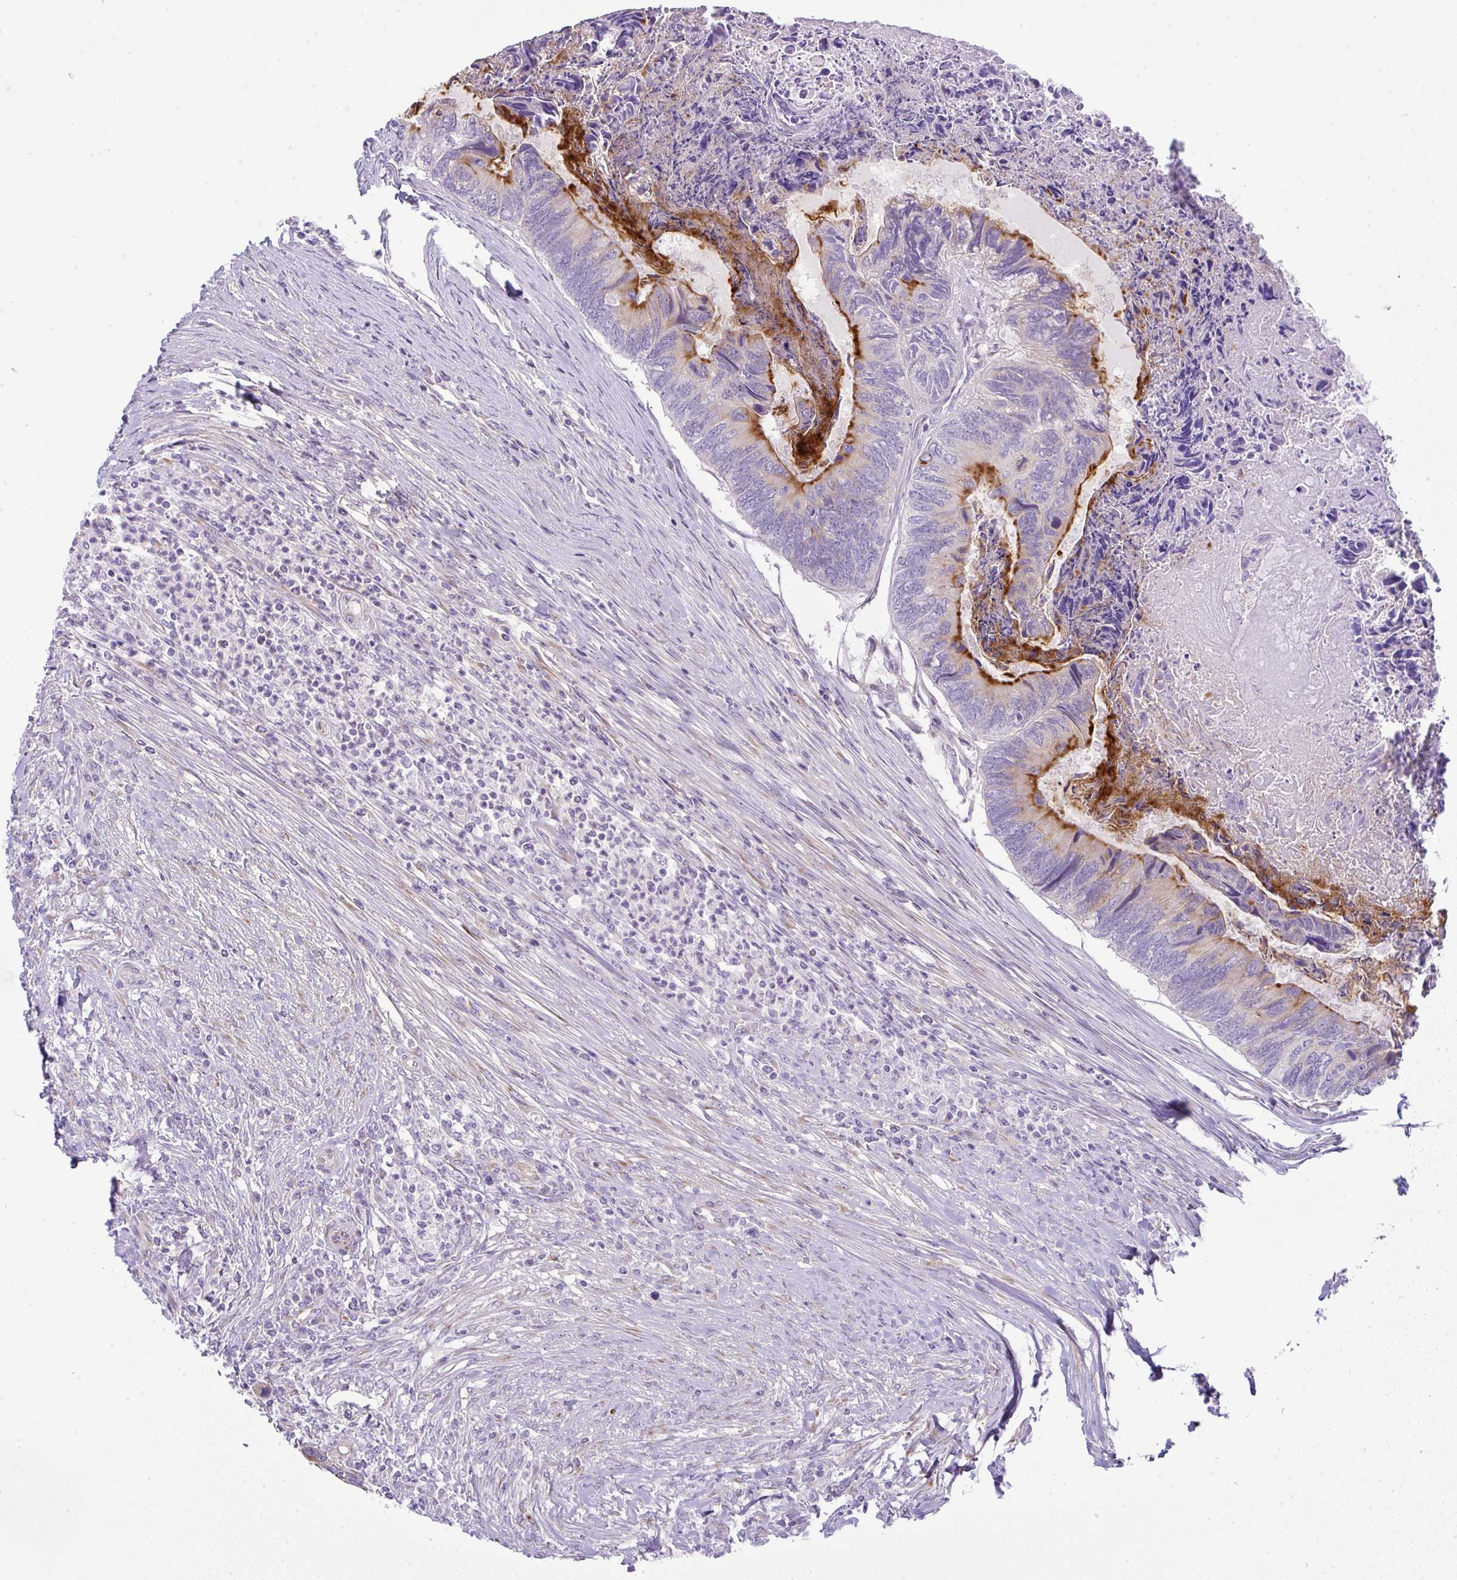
{"staining": {"intensity": "strong", "quantity": "<25%", "location": "cytoplasmic/membranous"}, "tissue": "colorectal cancer", "cell_type": "Tumor cells", "image_type": "cancer", "snomed": [{"axis": "morphology", "description": "Adenocarcinoma, NOS"}, {"axis": "topography", "description": "Colon"}], "caption": "Tumor cells demonstrate strong cytoplasmic/membranous staining in approximately <25% of cells in colorectal cancer.", "gene": "FAM177A1", "patient": {"sex": "female", "age": 67}}